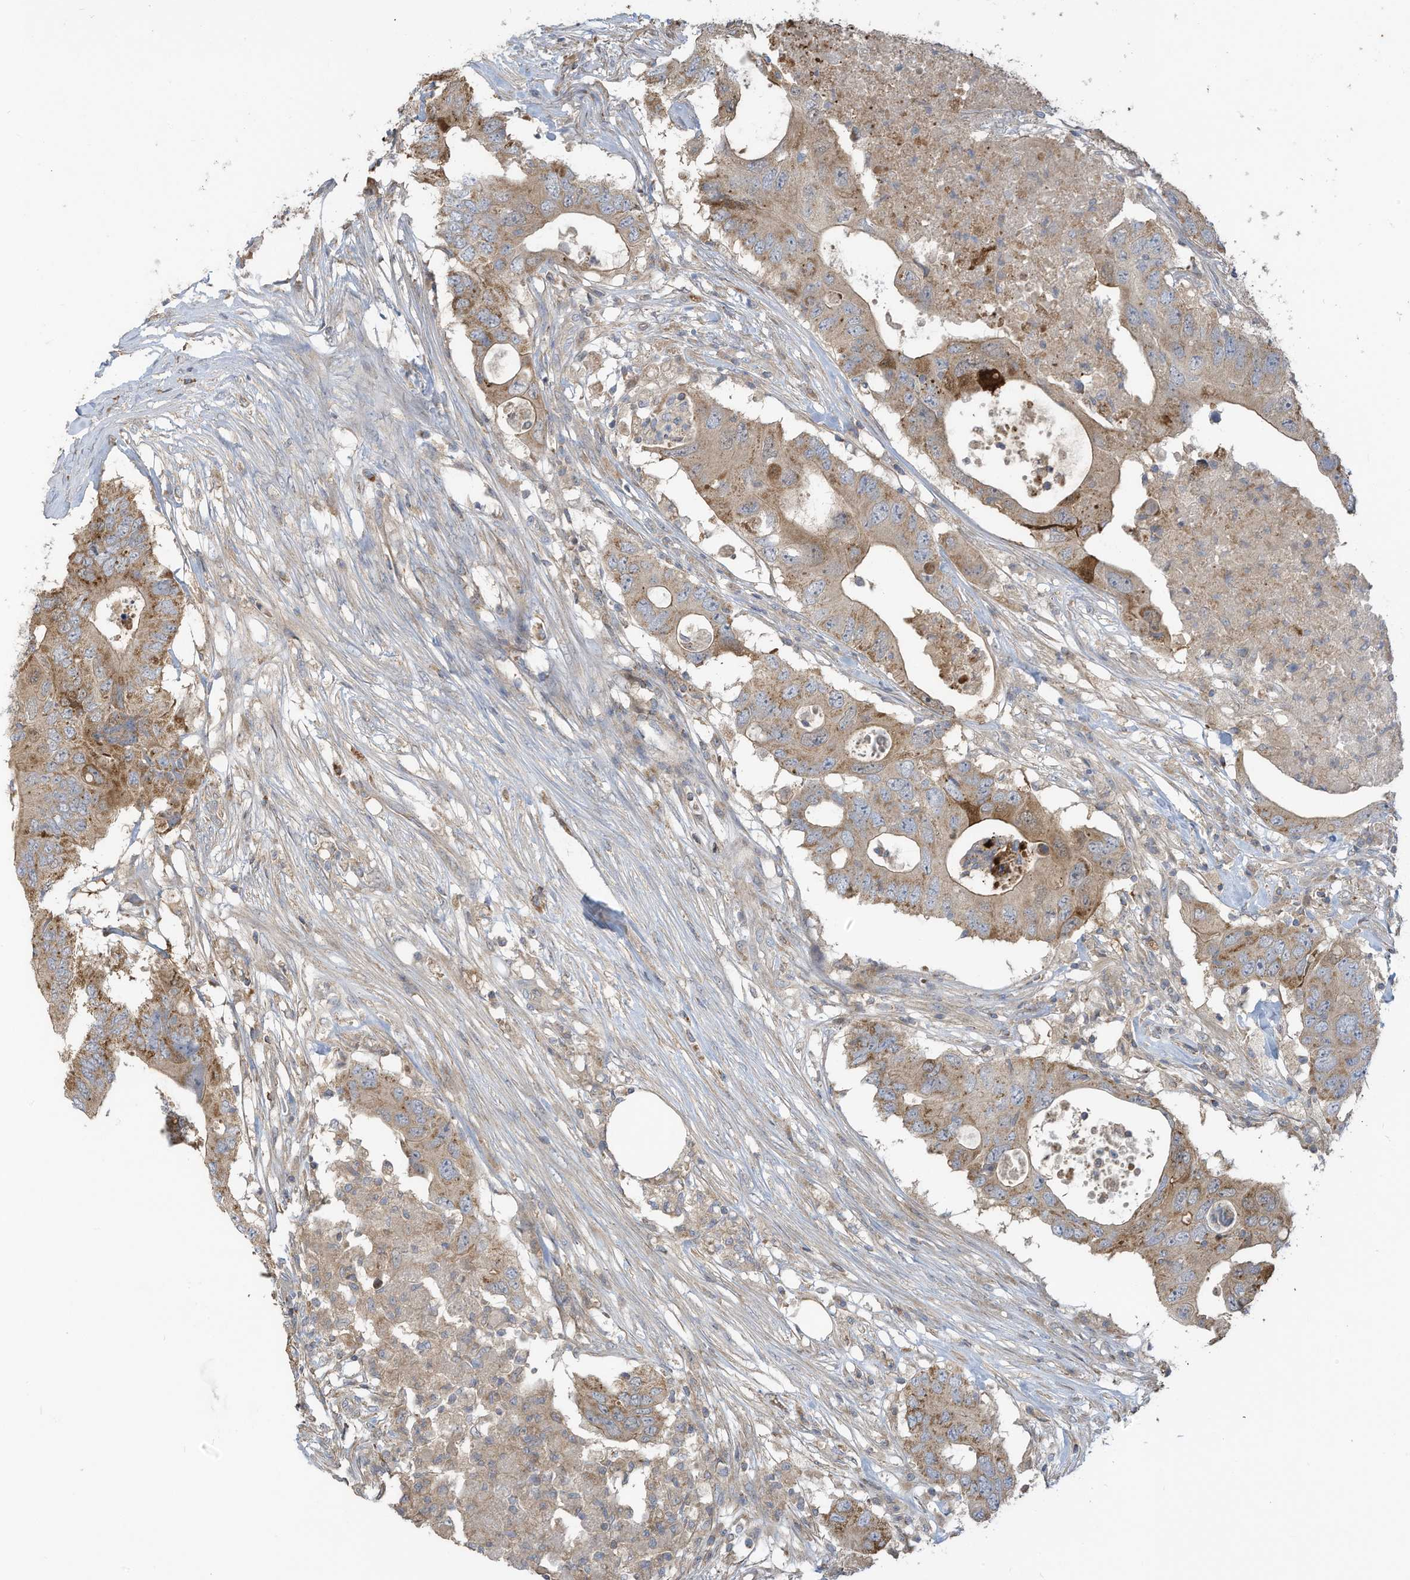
{"staining": {"intensity": "moderate", "quantity": ">75%", "location": "cytoplasmic/membranous"}, "tissue": "colorectal cancer", "cell_type": "Tumor cells", "image_type": "cancer", "snomed": [{"axis": "morphology", "description": "Adenocarcinoma, NOS"}, {"axis": "topography", "description": "Colon"}], "caption": "This micrograph shows IHC staining of human colorectal cancer (adenocarcinoma), with medium moderate cytoplasmic/membranous positivity in approximately >75% of tumor cells.", "gene": "GTPBP2", "patient": {"sex": "male", "age": 71}}